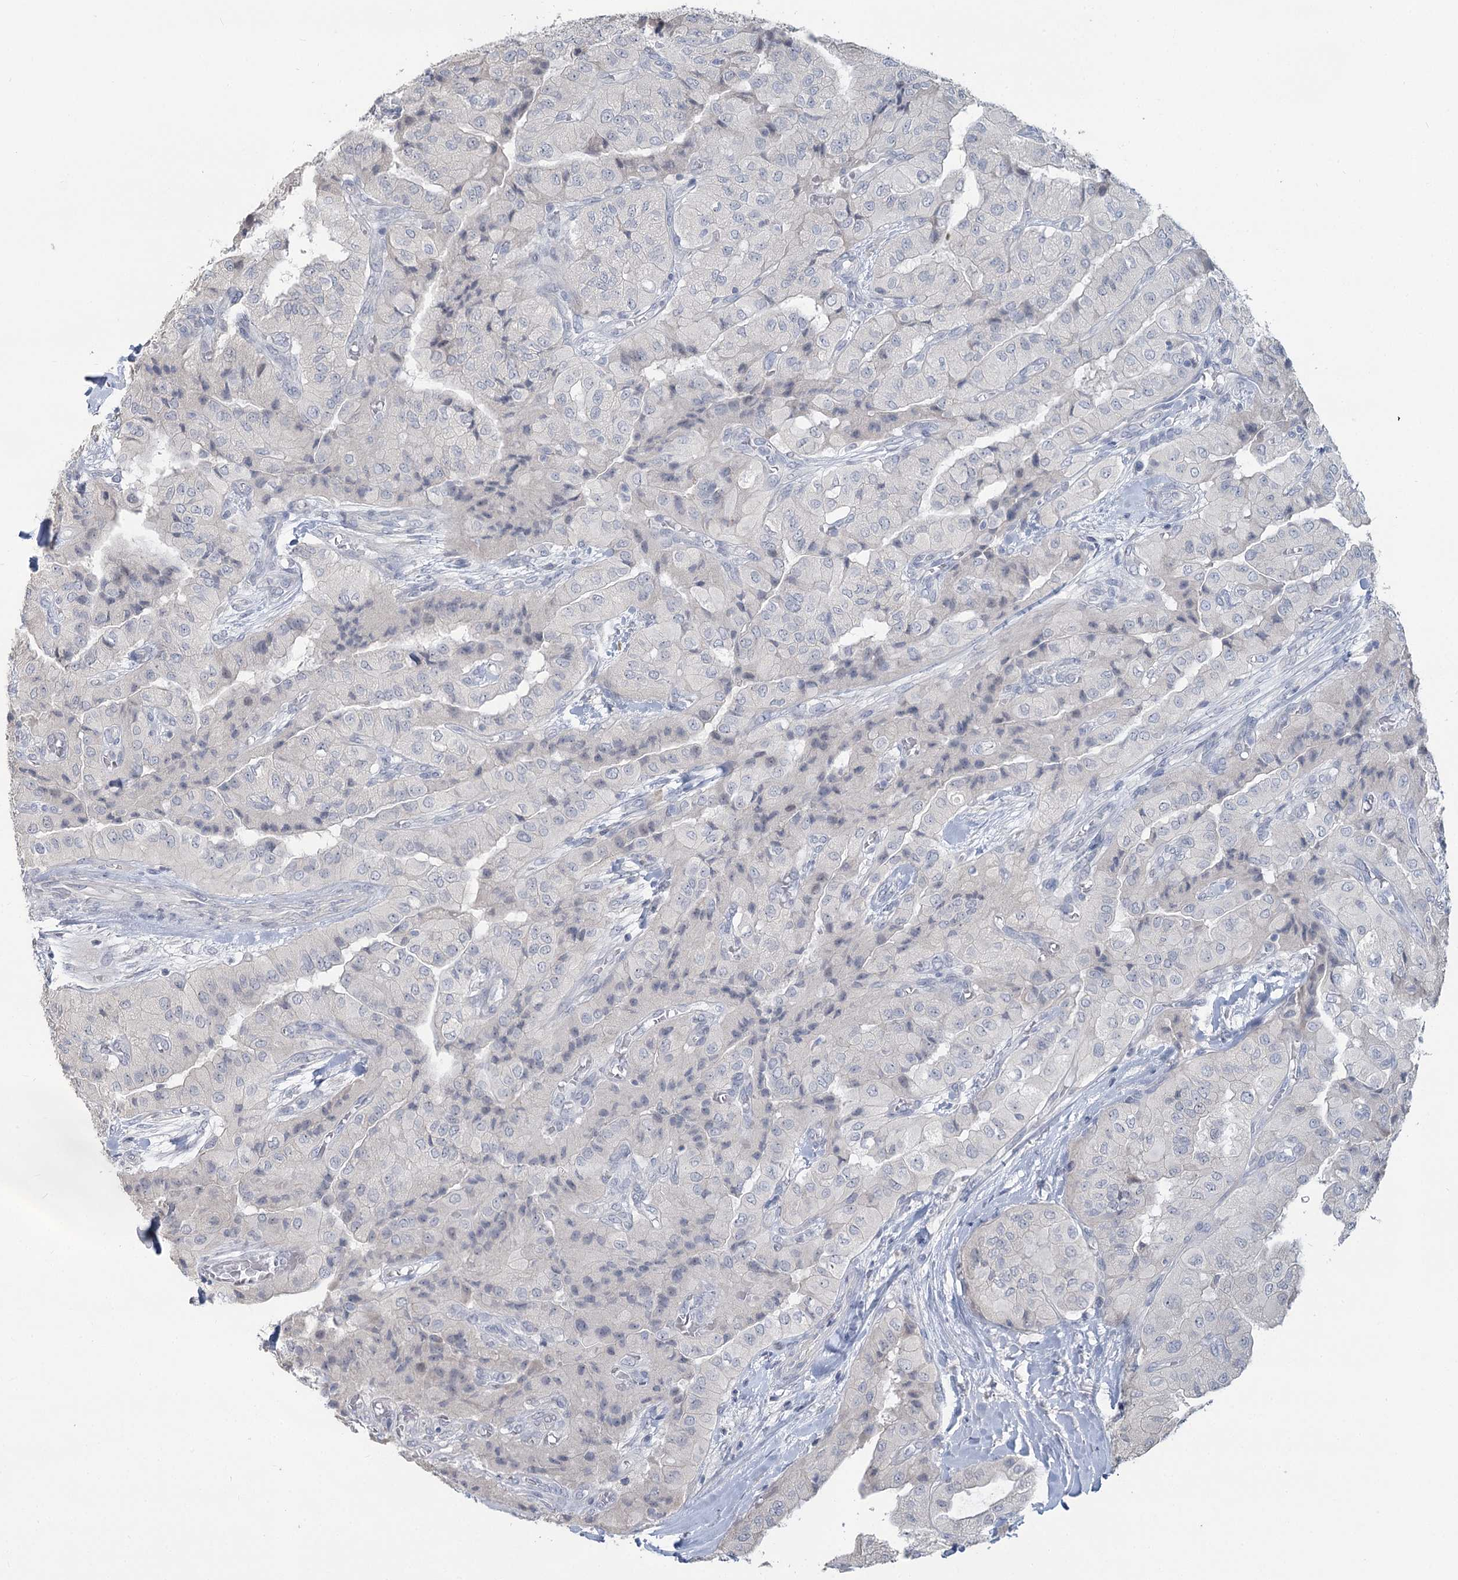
{"staining": {"intensity": "negative", "quantity": "none", "location": "none"}, "tissue": "thyroid cancer", "cell_type": "Tumor cells", "image_type": "cancer", "snomed": [{"axis": "morphology", "description": "Papillary adenocarcinoma, NOS"}, {"axis": "topography", "description": "Thyroid gland"}], "caption": "Tumor cells show no significant staining in thyroid cancer (papillary adenocarcinoma).", "gene": "SLC9A3", "patient": {"sex": "female", "age": 59}}